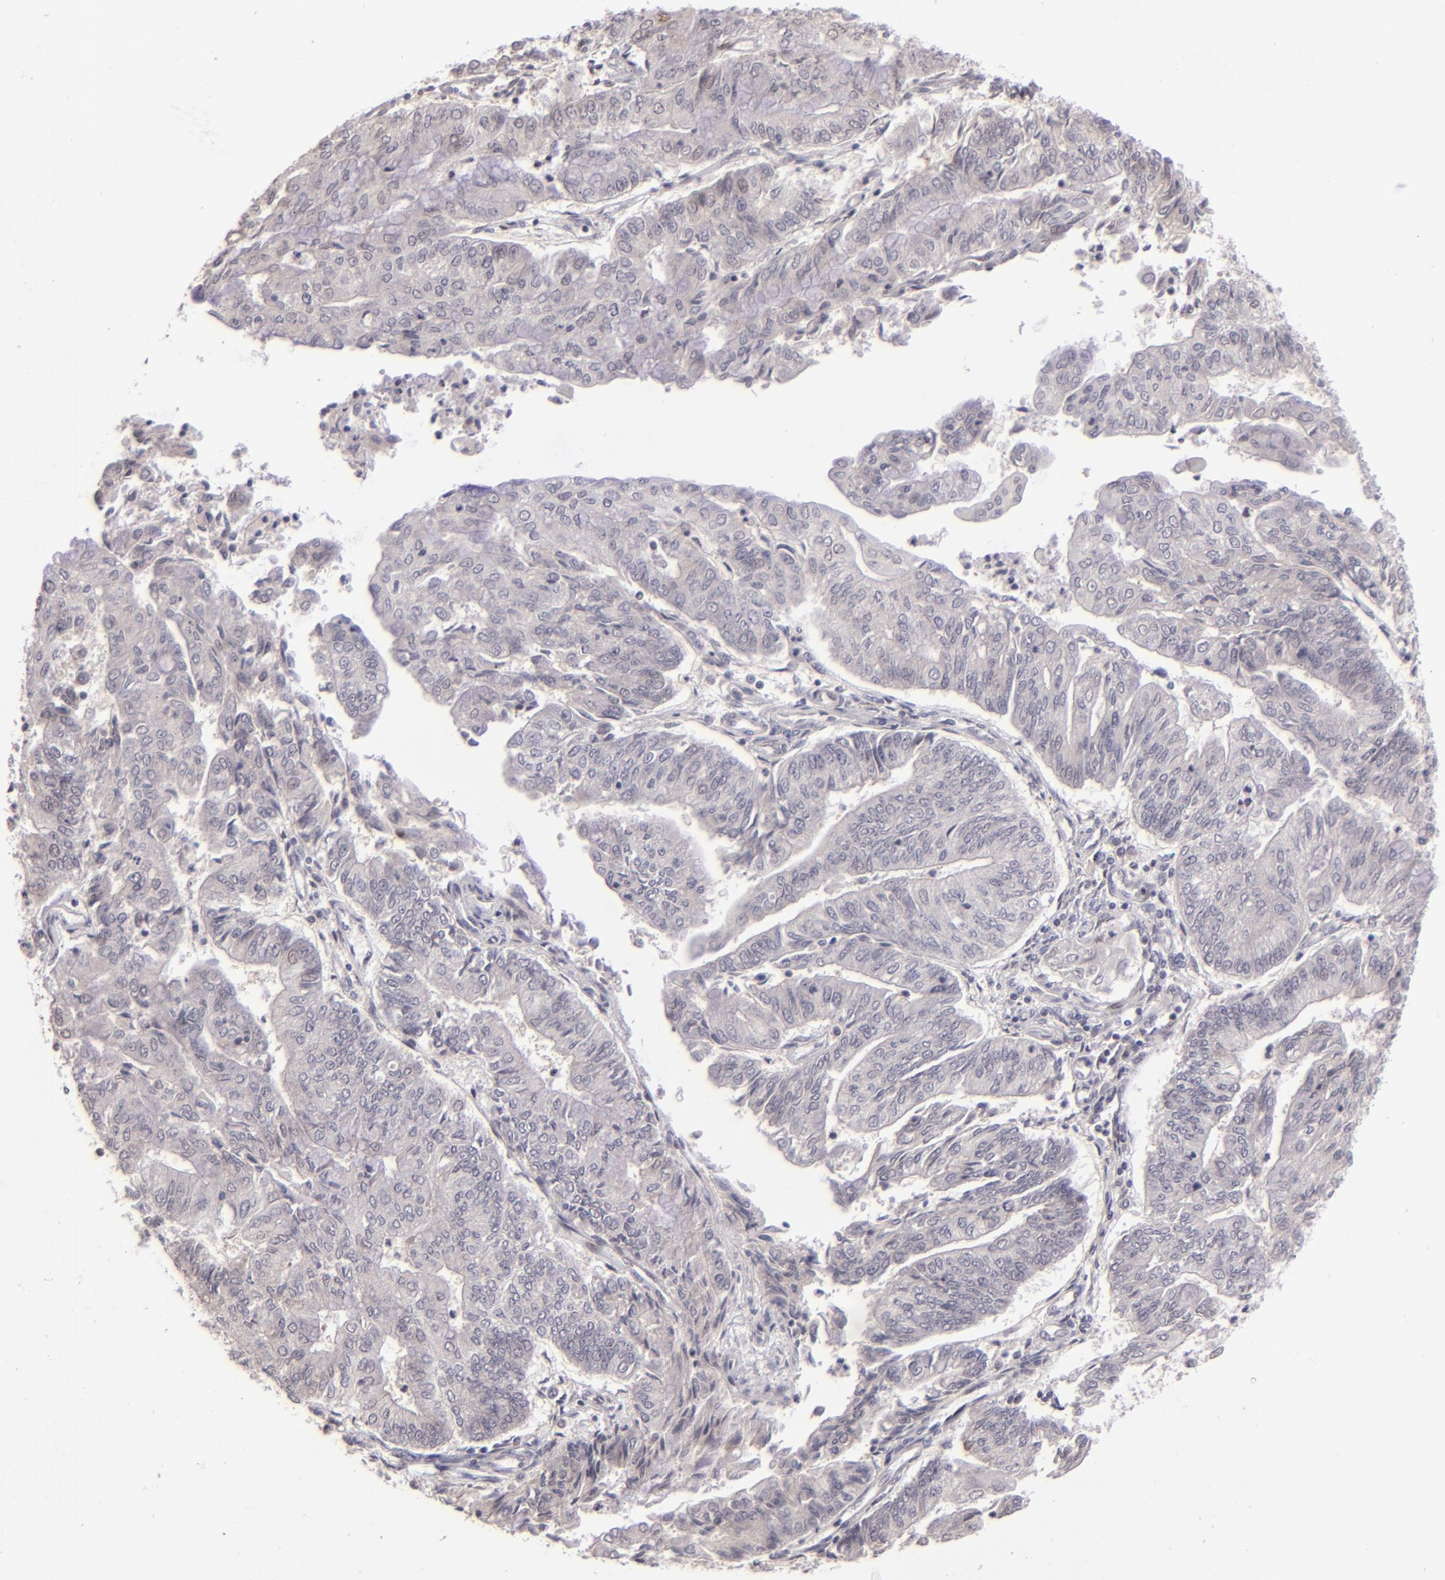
{"staining": {"intensity": "negative", "quantity": "none", "location": "none"}, "tissue": "endometrial cancer", "cell_type": "Tumor cells", "image_type": "cancer", "snomed": [{"axis": "morphology", "description": "Adenocarcinoma, NOS"}, {"axis": "topography", "description": "Endometrium"}], "caption": "Human endometrial cancer stained for a protein using immunohistochemistry demonstrates no positivity in tumor cells.", "gene": "RARB", "patient": {"sex": "female", "age": 59}}